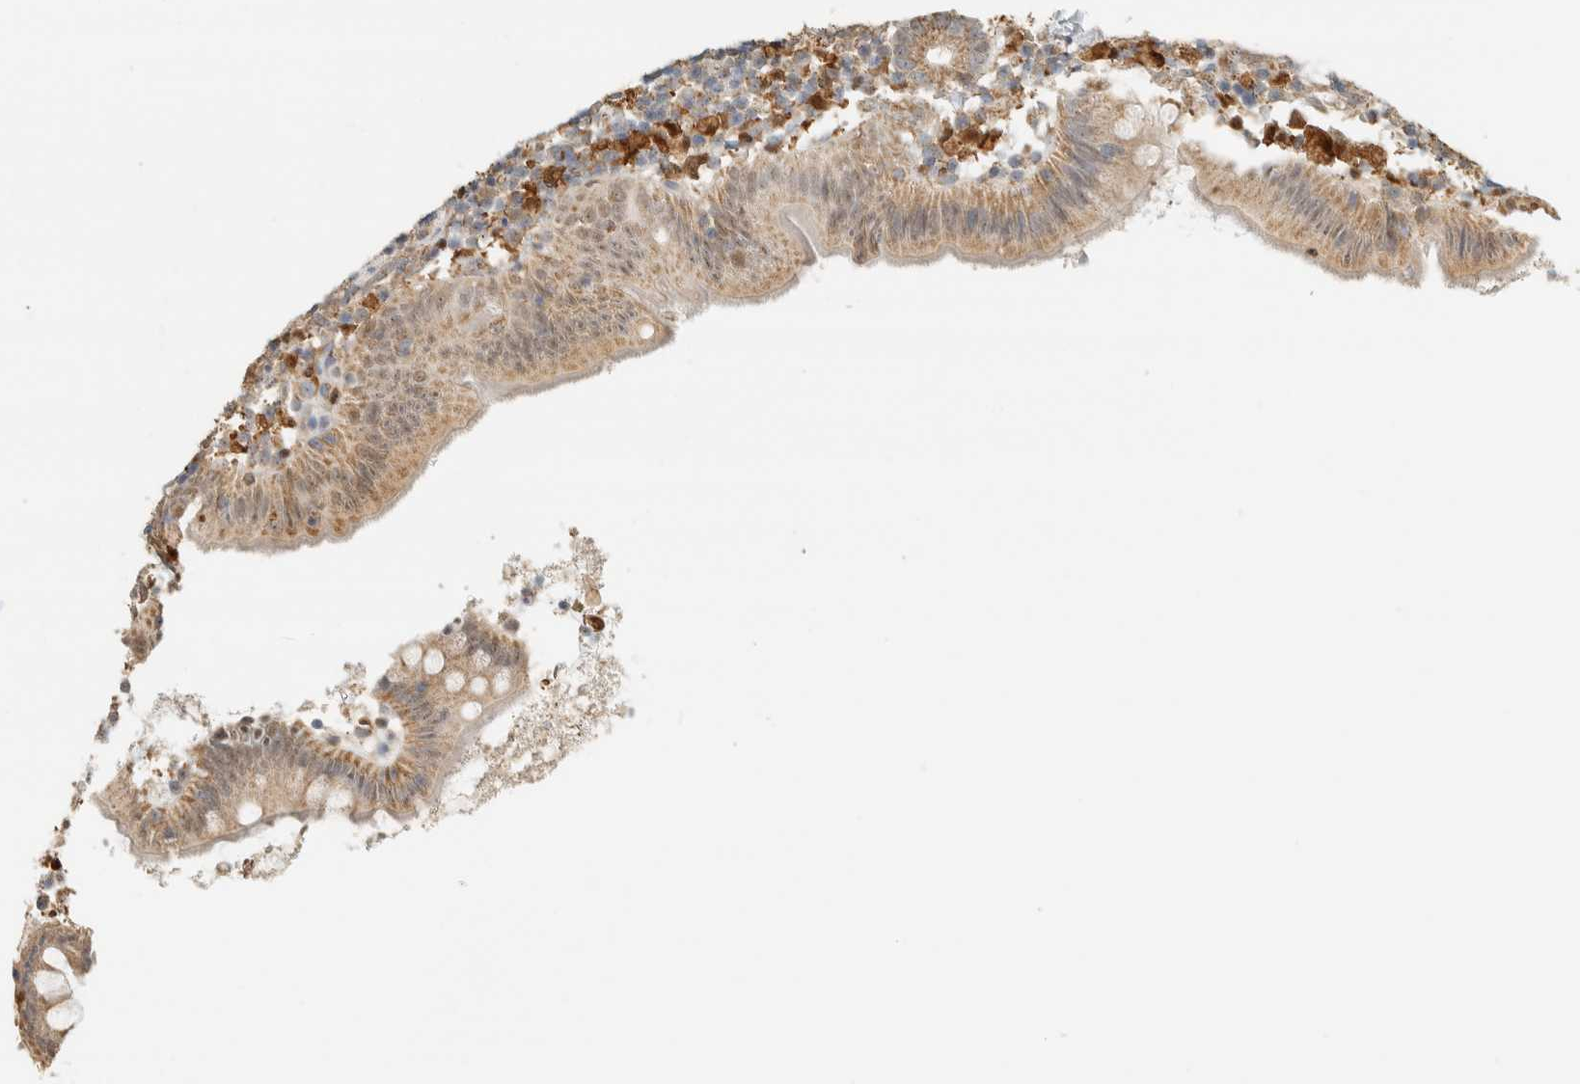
{"staining": {"intensity": "moderate", "quantity": "25%-75%", "location": "cytoplasmic/membranous"}, "tissue": "appendix", "cell_type": "Glandular cells", "image_type": "normal", "snomed": [{"axis": "morphology", "description": "Normal tissue, NOS"}, {"axis": "topography", "description": "Appendix"}], "caption": "Protein expression analysis of benign human appendix reveals moderate cytoplasmic/membranous staining in approximately 25%-75% of glandular cells.", "gene": "CAPG", "patient": {"sex": "female", "age": 20}}